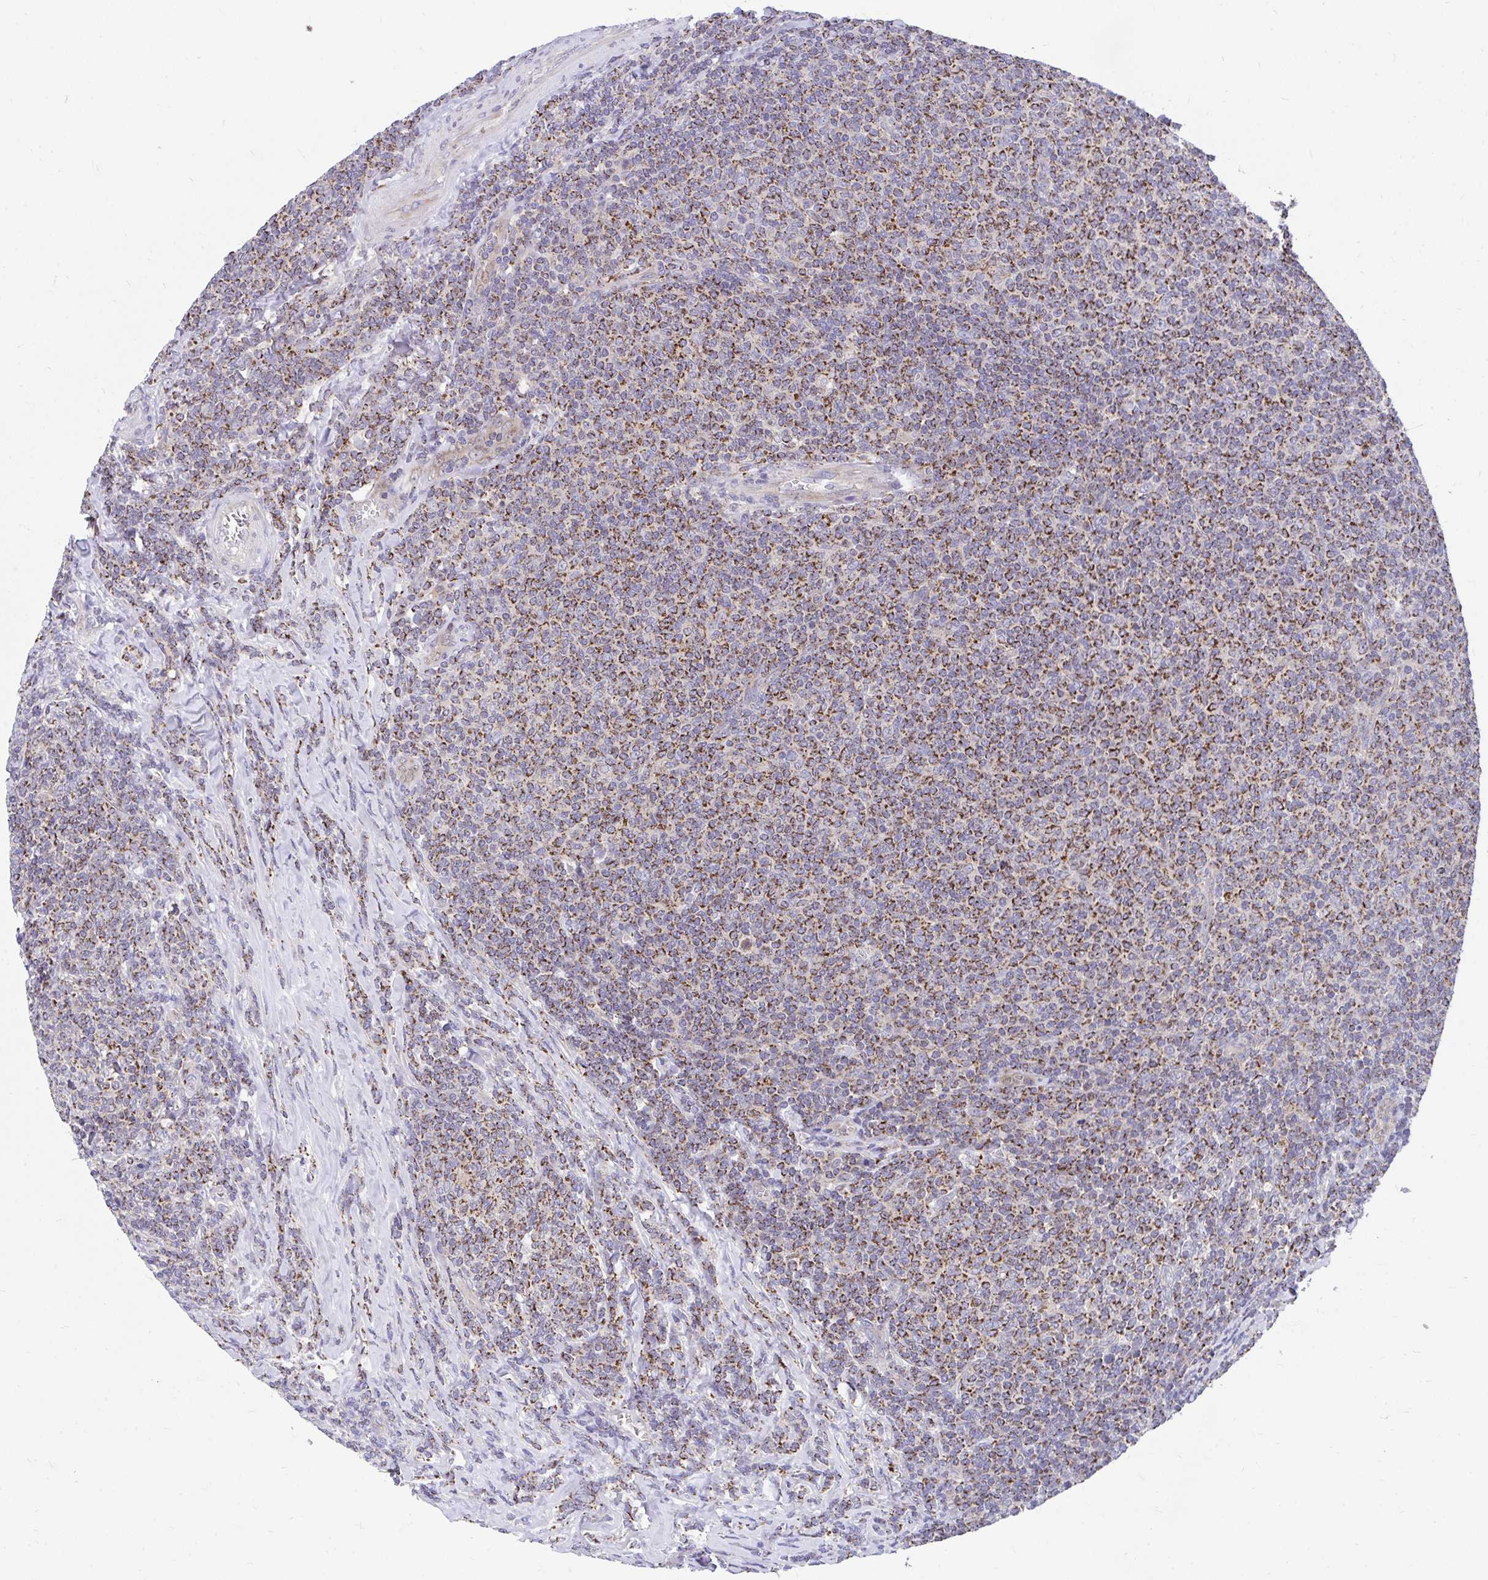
{"staining": {"intensity": "strong", "quantity": ">75%", "location": "cytoplasmic/membranous"}, "tissue": "lymphoma", "cell_type": "Tumor cells", "image_type": "cancer", "snomed": [{"axis": "morphology", "description": "Malignant lymphoma, non-Hodgkin's type, Low grade"}, {"axis": "topography", "description": "Lymph node"}], "caption": "Protein staining displays strong cytoplasmic/membranous positivity in approximately >75% of tumor cells in malignant lymphoma, non-Hodgkin's type (low-grade). (IHC, brightfield microscopy, high magnification).", "gene": "FHIP1B", "patient": {"sex": "male", "age": 52}}